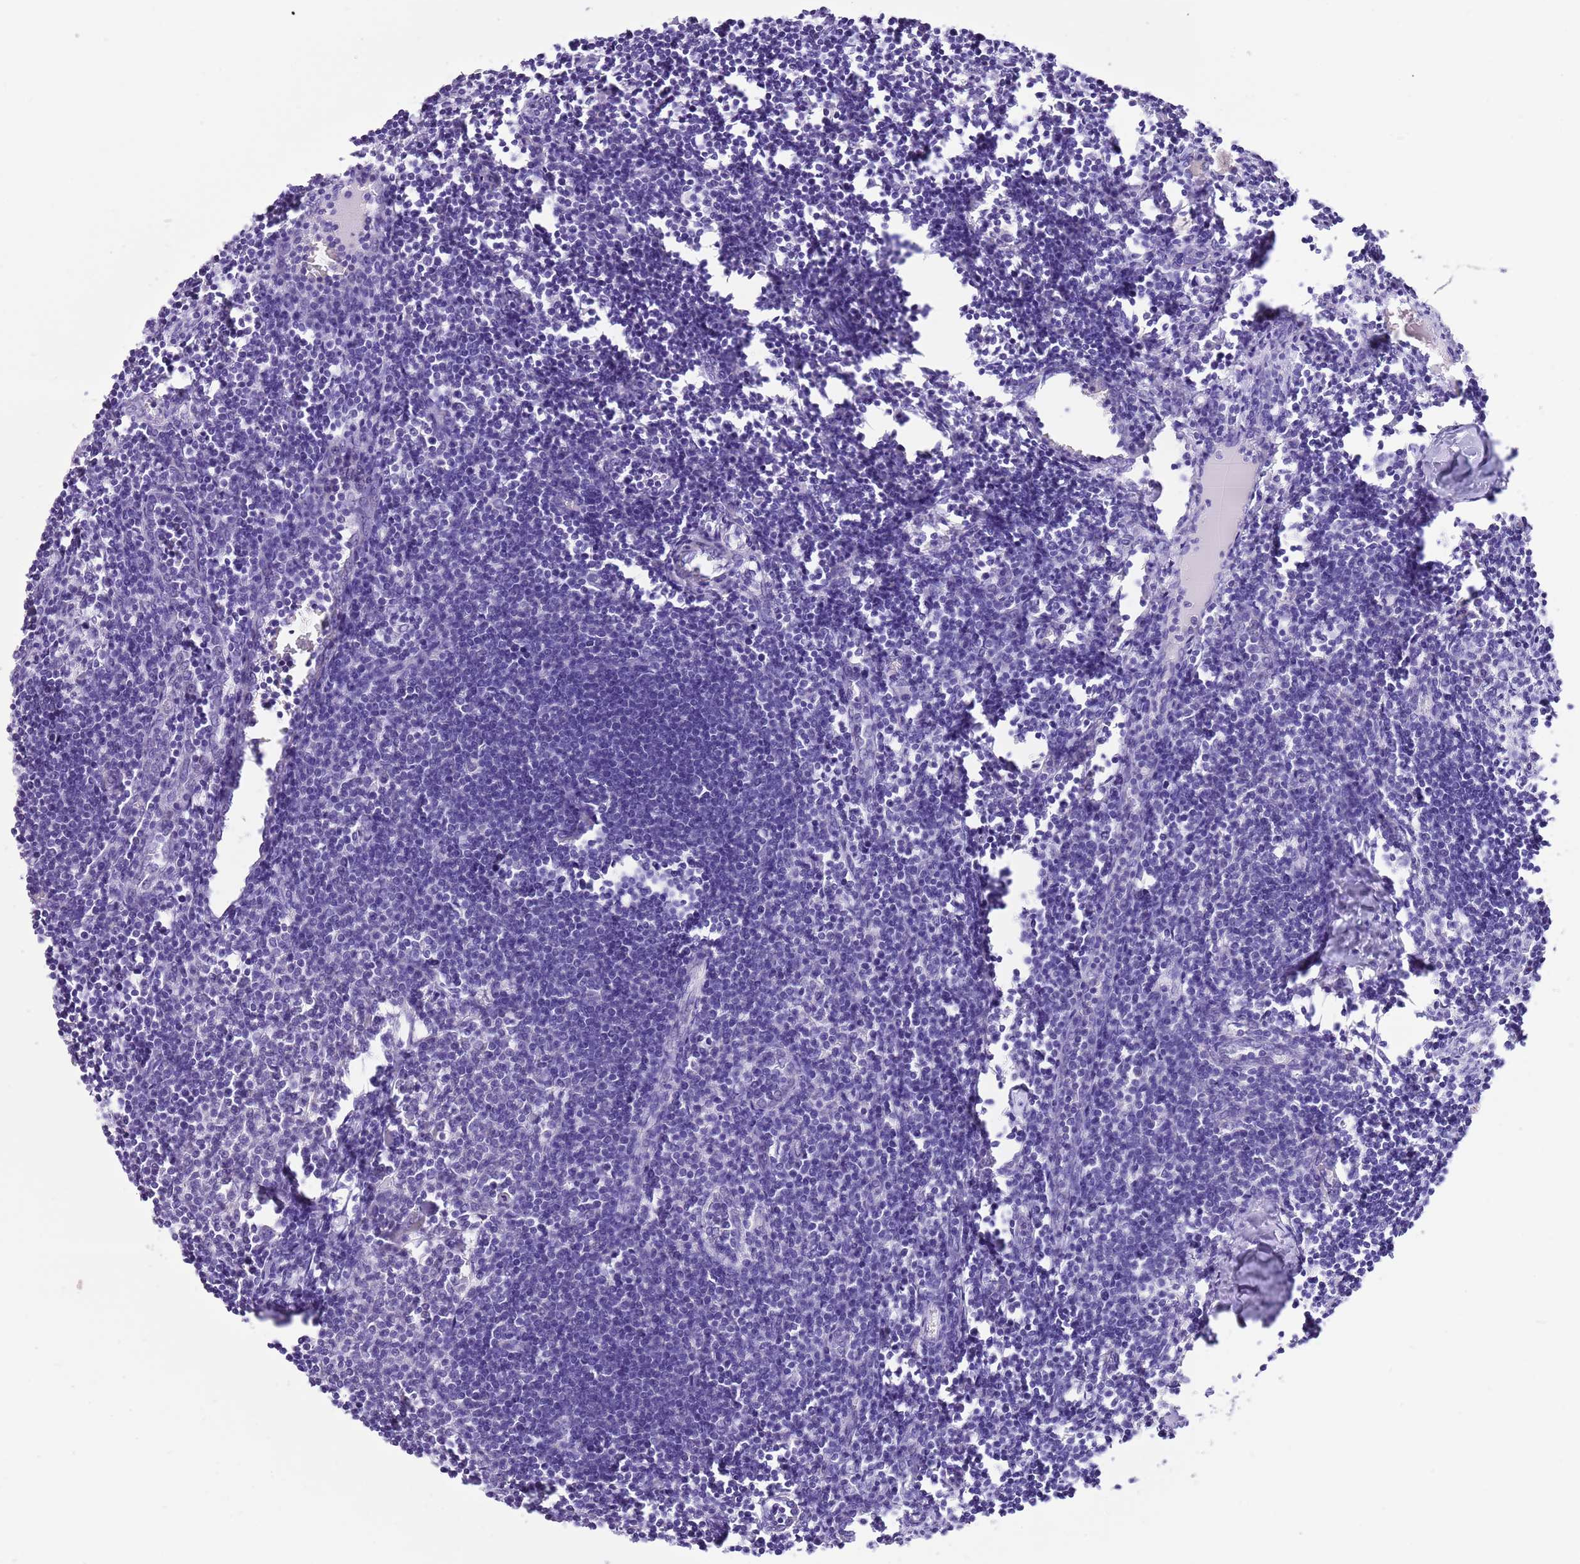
{"staining": {"intensity": "negative", "quantity": "none", "location": "none"}, "tissue": "lymph node", "cell_type": "Germinal center cells", "image_type": "normal", "snomed": [{"axis": "morphology", "description": "Normal tissue, NOS"}, {"axis": "morphology", "description": "Malignant melanoma, Metastatic site"}, {"axis": "topography", "description": "Lymph node"}], "caption": "High power microscopy image of an immunohistochemistry (IHC) histopathology image of benign lymph node, revealing no significant positivity in germinal center cells. (DAB immunohistochemistry, high magnification).", "gene": "R3HDM4", "patient": {"sex": "male", "age": 41}}